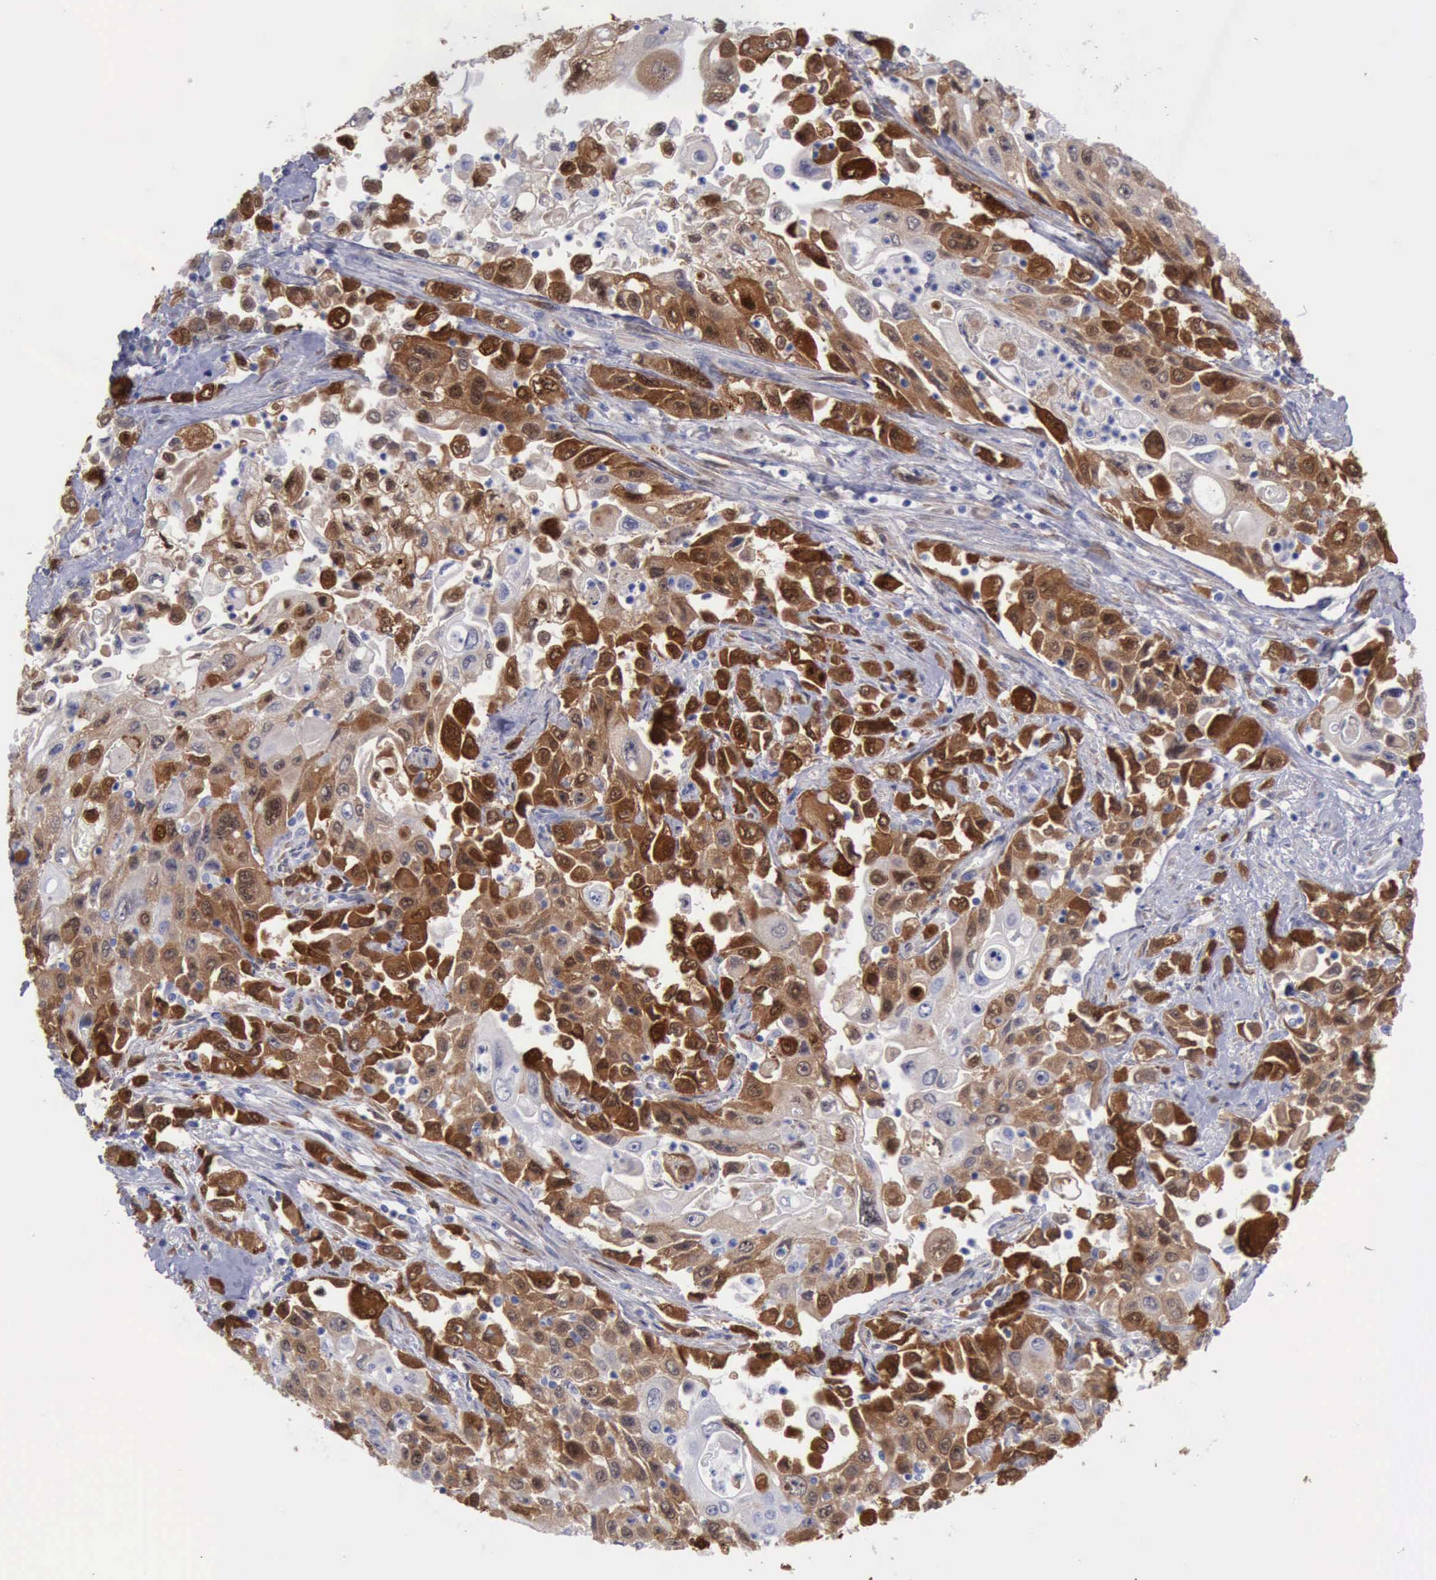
{"staining": {"intensity": "strong", "quantity": ">75%", "location": "cytoplasmic/membranous,nuclear"}, "tissue": "pancreatic cancer", "cell_type": "Tumor cells", "image_type": "cancer", "snomed": [{"axis": "morphology", "description": "Adenocarcinoma, NOS"}, {"axis": "topography", "description": "Pancreas"}], "caption": "Immunohistochemical staining of pancreatic cancer (adenocarcinoma) reveals high levels of strong cytoplasmic/membranous and nuclear expression in approximately >75% of tumor cells.", "gene": "FHL1", "patient": {"sex": "male", "age": 70}}